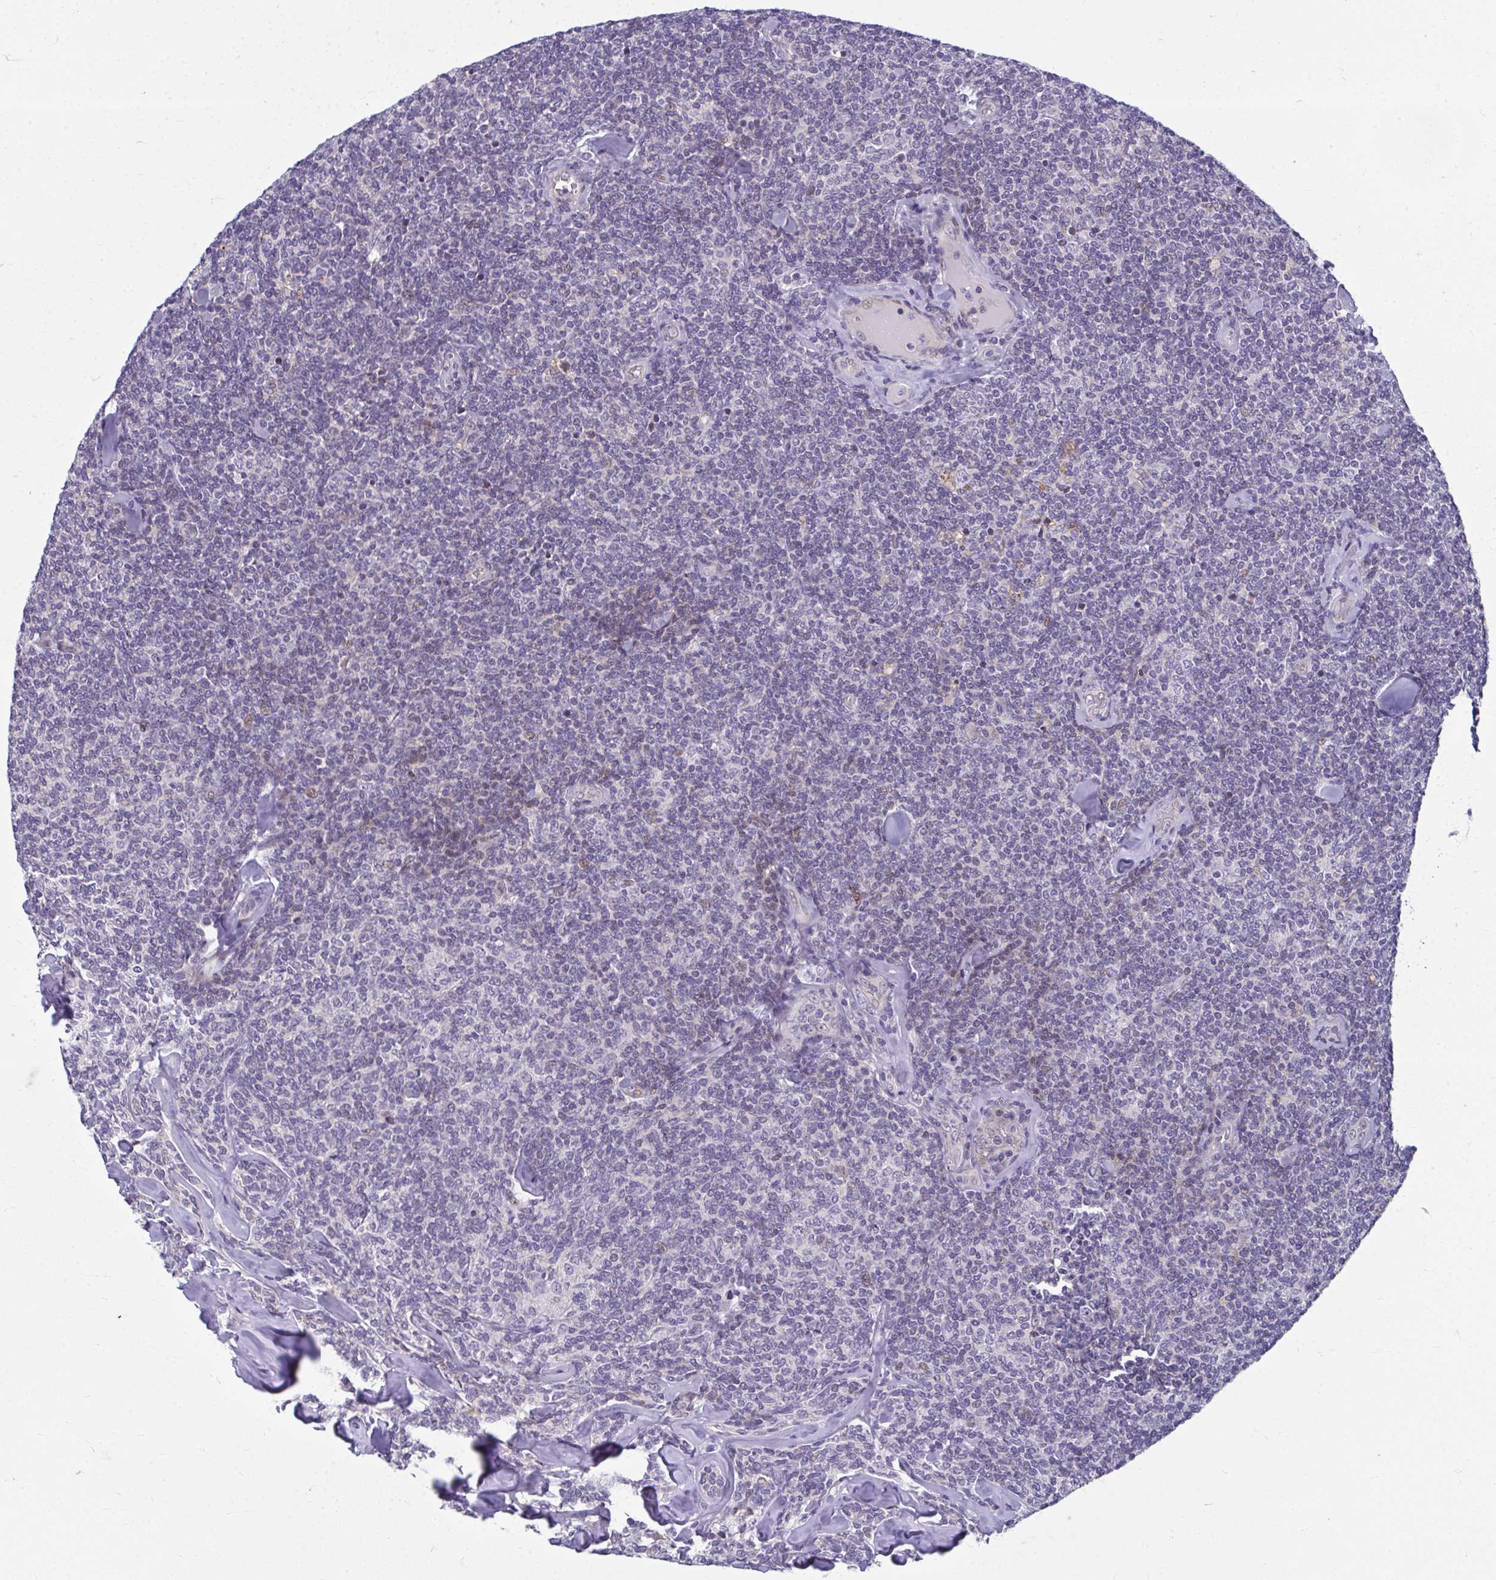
{"staining": {"intensity": "negative", "quantity": "none", "location": "none"}, "tissue": "lymphoma", "cell_type": "Tumor cells", "image_type": "cancer", "snomed": [{"axis": "morphology", "description": "Malignant lymphoma, non-Hodgkin's type, Low grade"}, {"axis": "topography", "description": "Lymph node"}], "caption": "A photomicrograph of lymphoma stained for a protein demonstrates no brown staining in tumor cells.", "gene": "ODF1", "patient": {"sex": "female", "age": 56}}